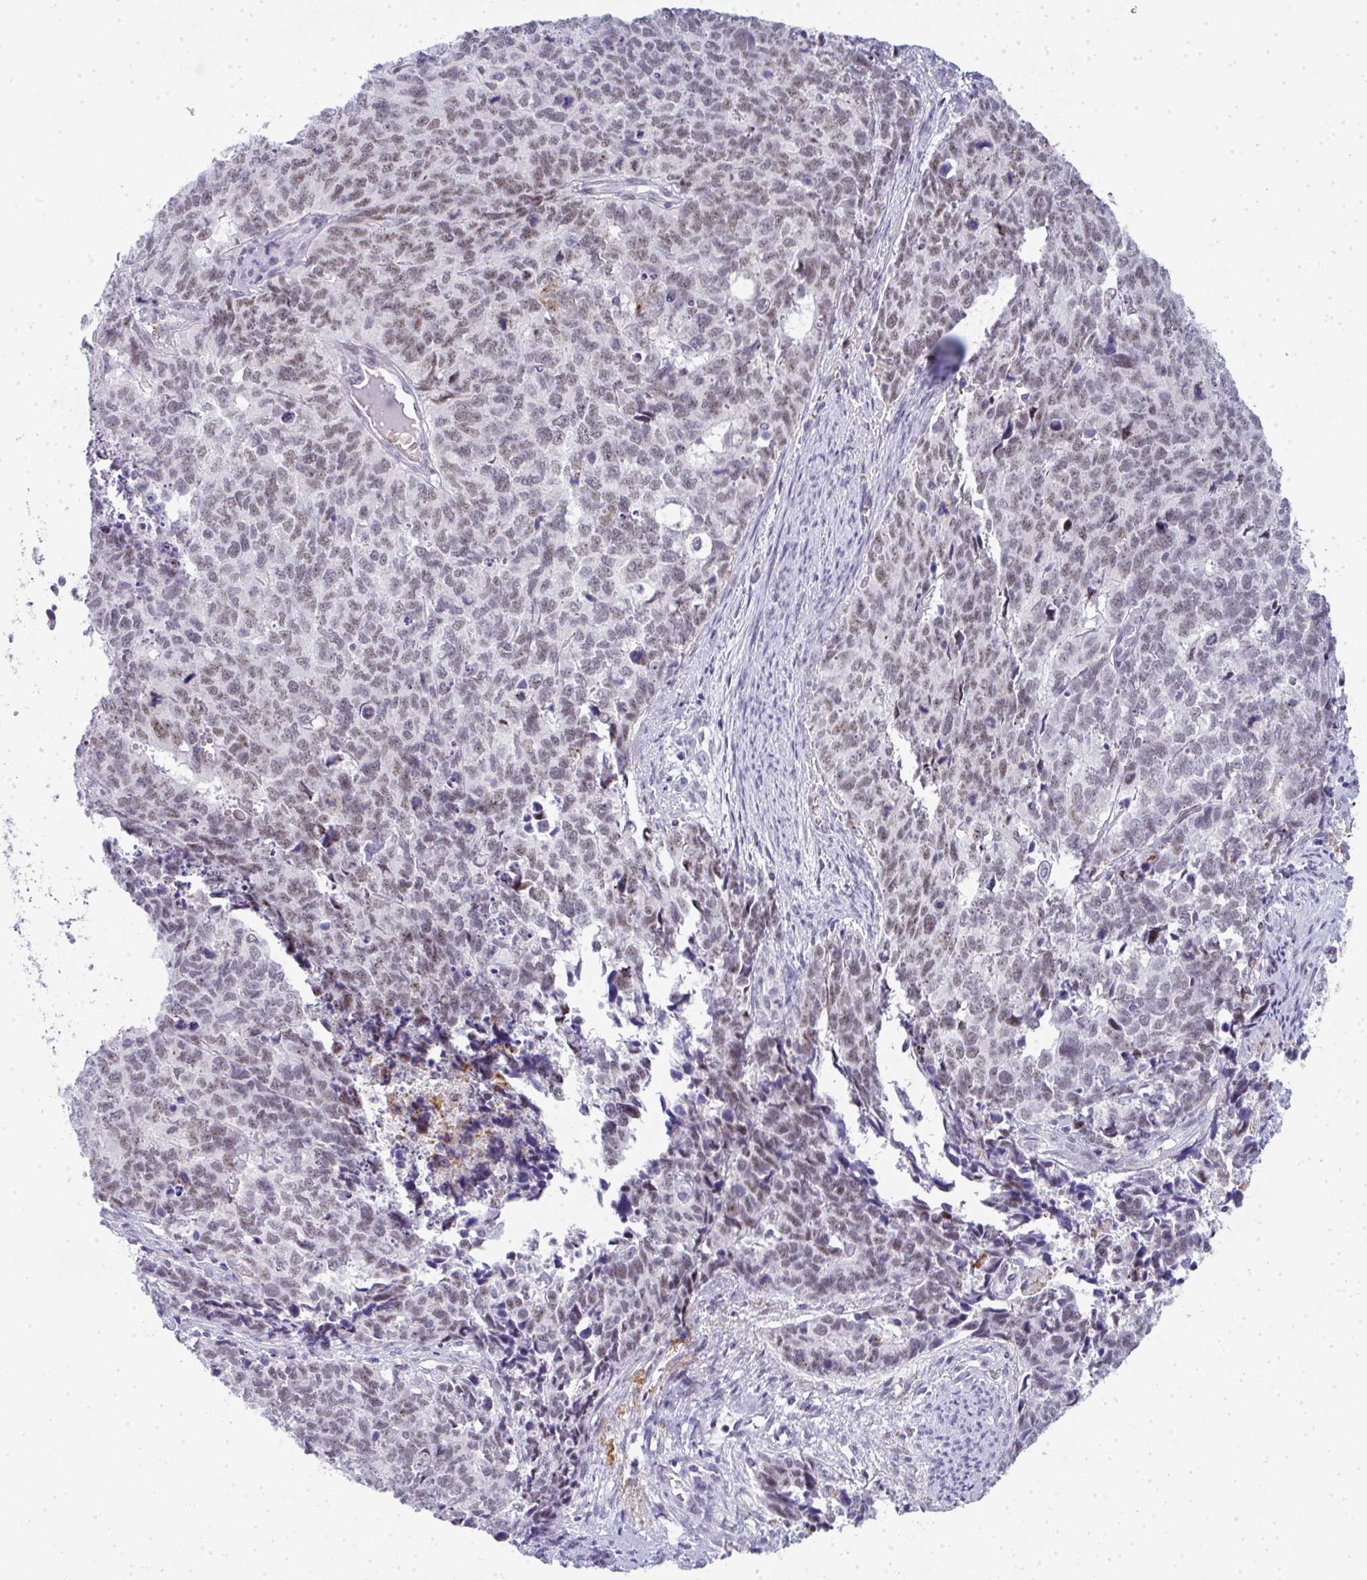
{"staining": {"intensity": "weak", "quantity": "25%-75%", "location": "nuclear"}, "tissue": "cervical cancer", "cell_type": "Tumor cells", "image_type": "cancer", "snomed": [{"axis": "morphology", "description": "Adenocarcinoma, NOS"}, {"axis": "topography", "description": "Cervix"}], "caption": "An image showing weak nuclear expression in approximately 25%-75% of tumor cells in cervical cancer, as visualized by brown immunohistochemical staining.", "gene": "TNMD", "patient": {"sex": "female", "age": 63}}